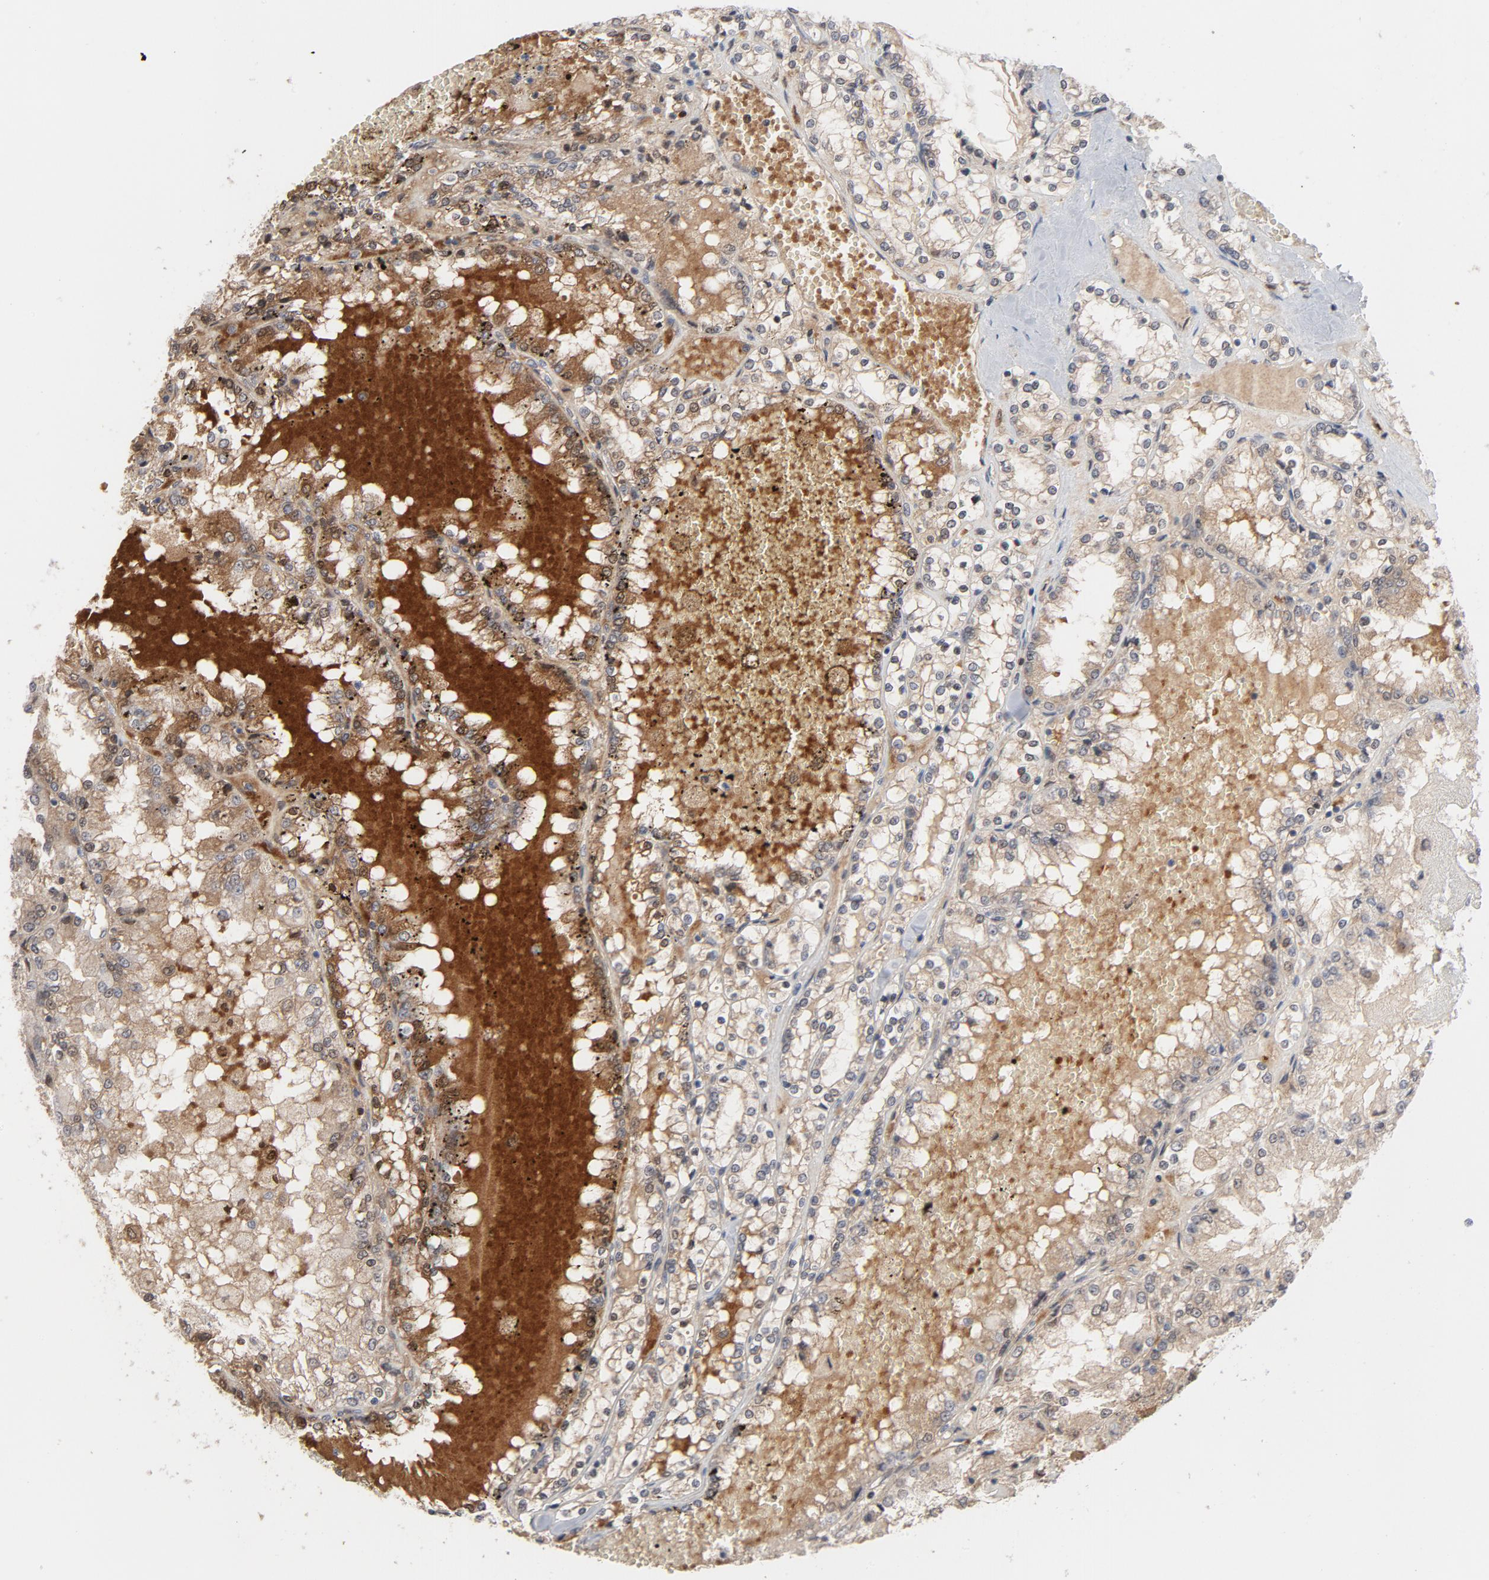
{"staining": {"intensity": "moderate", "quantity": ">75%", "location": "cytoplasmic/membranous"}, "tissue": "renal cancer", "cell_type": "Tumor cells", "image_type": "cancer", "snomed": [{"axis": "morphology", "description": "Adenocarcinoma, NOS"}, {"axis": "topography", "description": "Kidney"}], "caption": "This is an image of immunohistochemistry (IHC) staining of renal adenocarcinoma, which shows moderate expression in the cytoplasmic/membranous of tumor cells.", "gene": "PRDX1", "patient": {"sex": "female", "age": 56}}